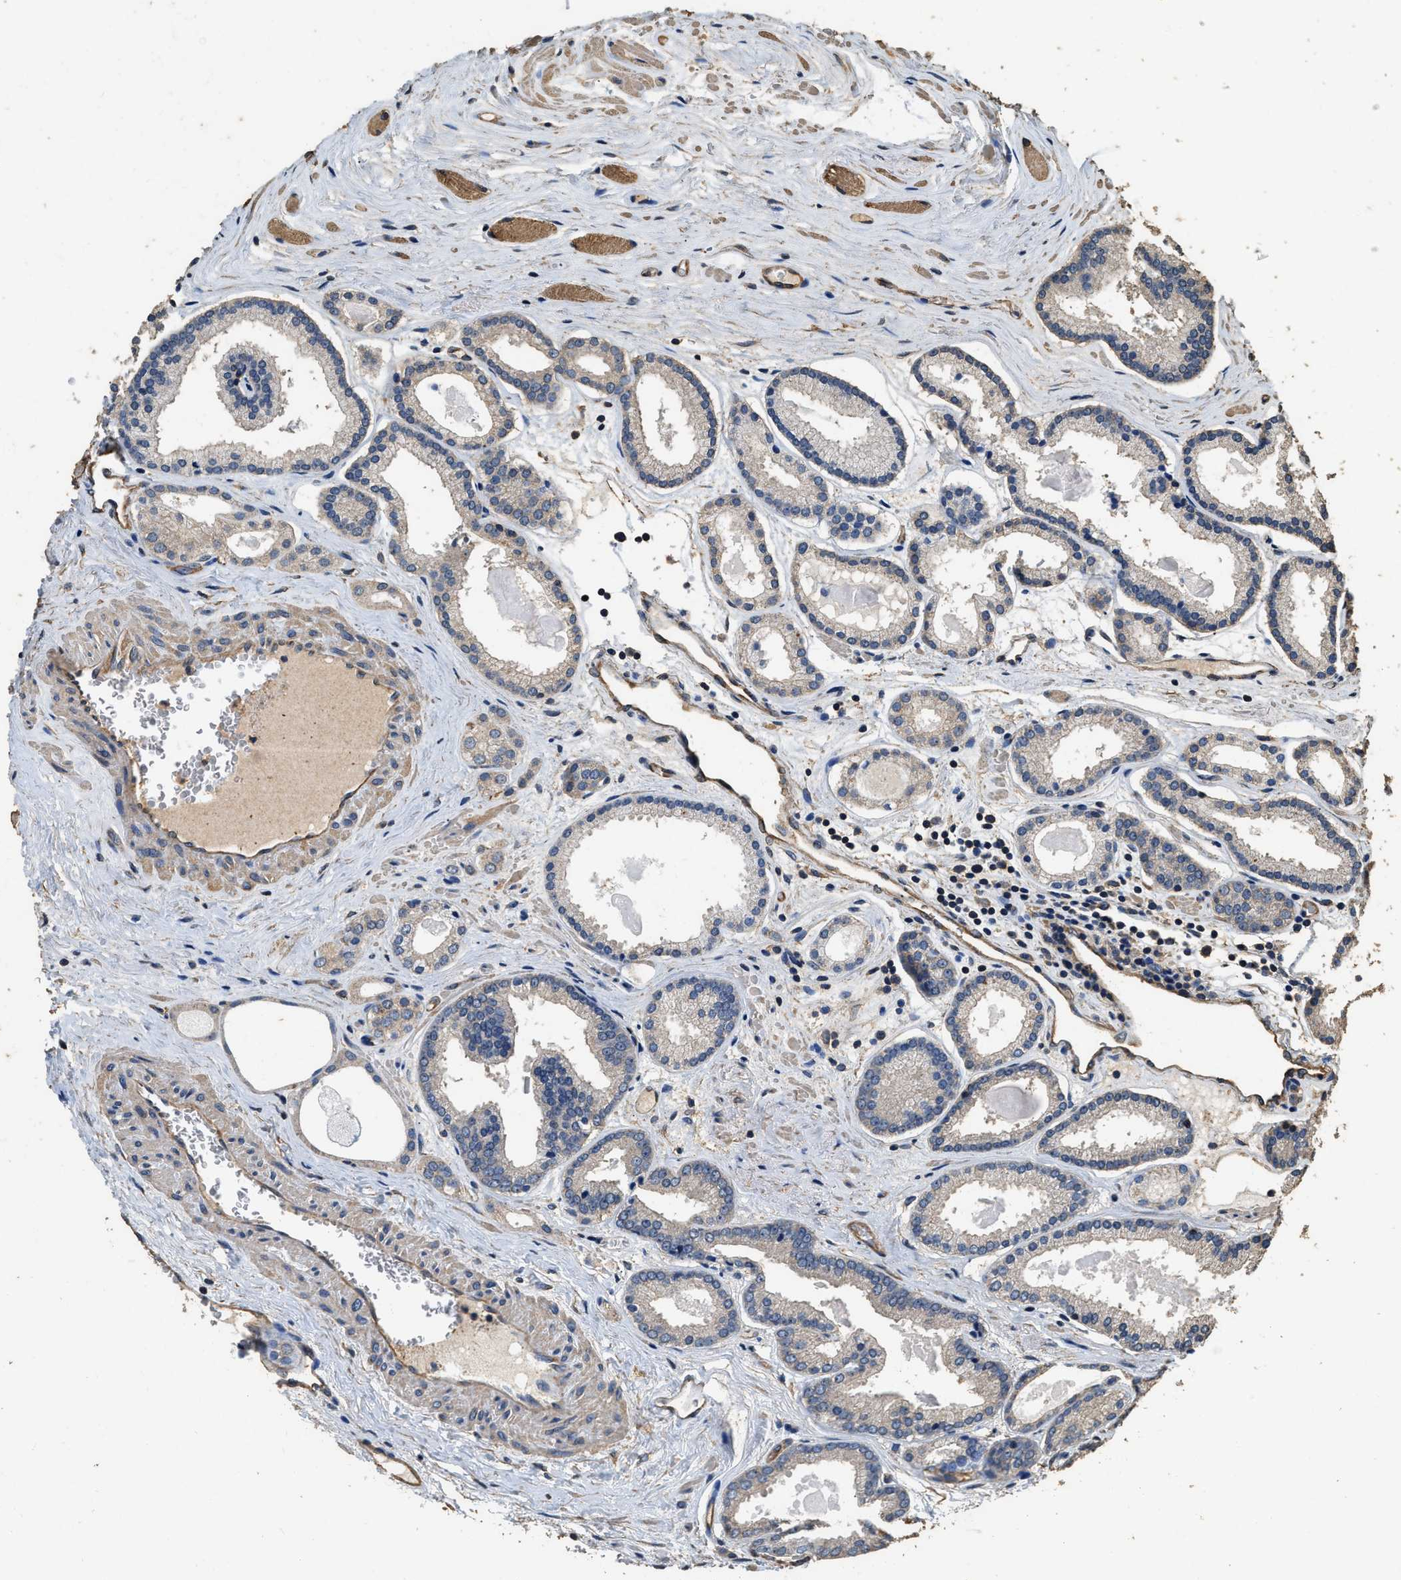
{"staining": {"intensity": "negative", "quantity": "none", "location": "none"}, "tissue": "prostate cancer", "cell_type": "Tumor cells", "image_type": "cancer", "snomed": [{"axis": "morphology", "description": "Adenocarcinoma, Low grade"}, {"axis": "topography", "description": "Prostate"}], "caption": "Immunohistochemistry (IHC) micrograph of prostate cancer (adenocarcinoma (low-grade)) stained for a protein (brown), which reveals no positivity in tumor cells.", "gene": "MIB1", "patient": {"sex": "male", "age": 59}}